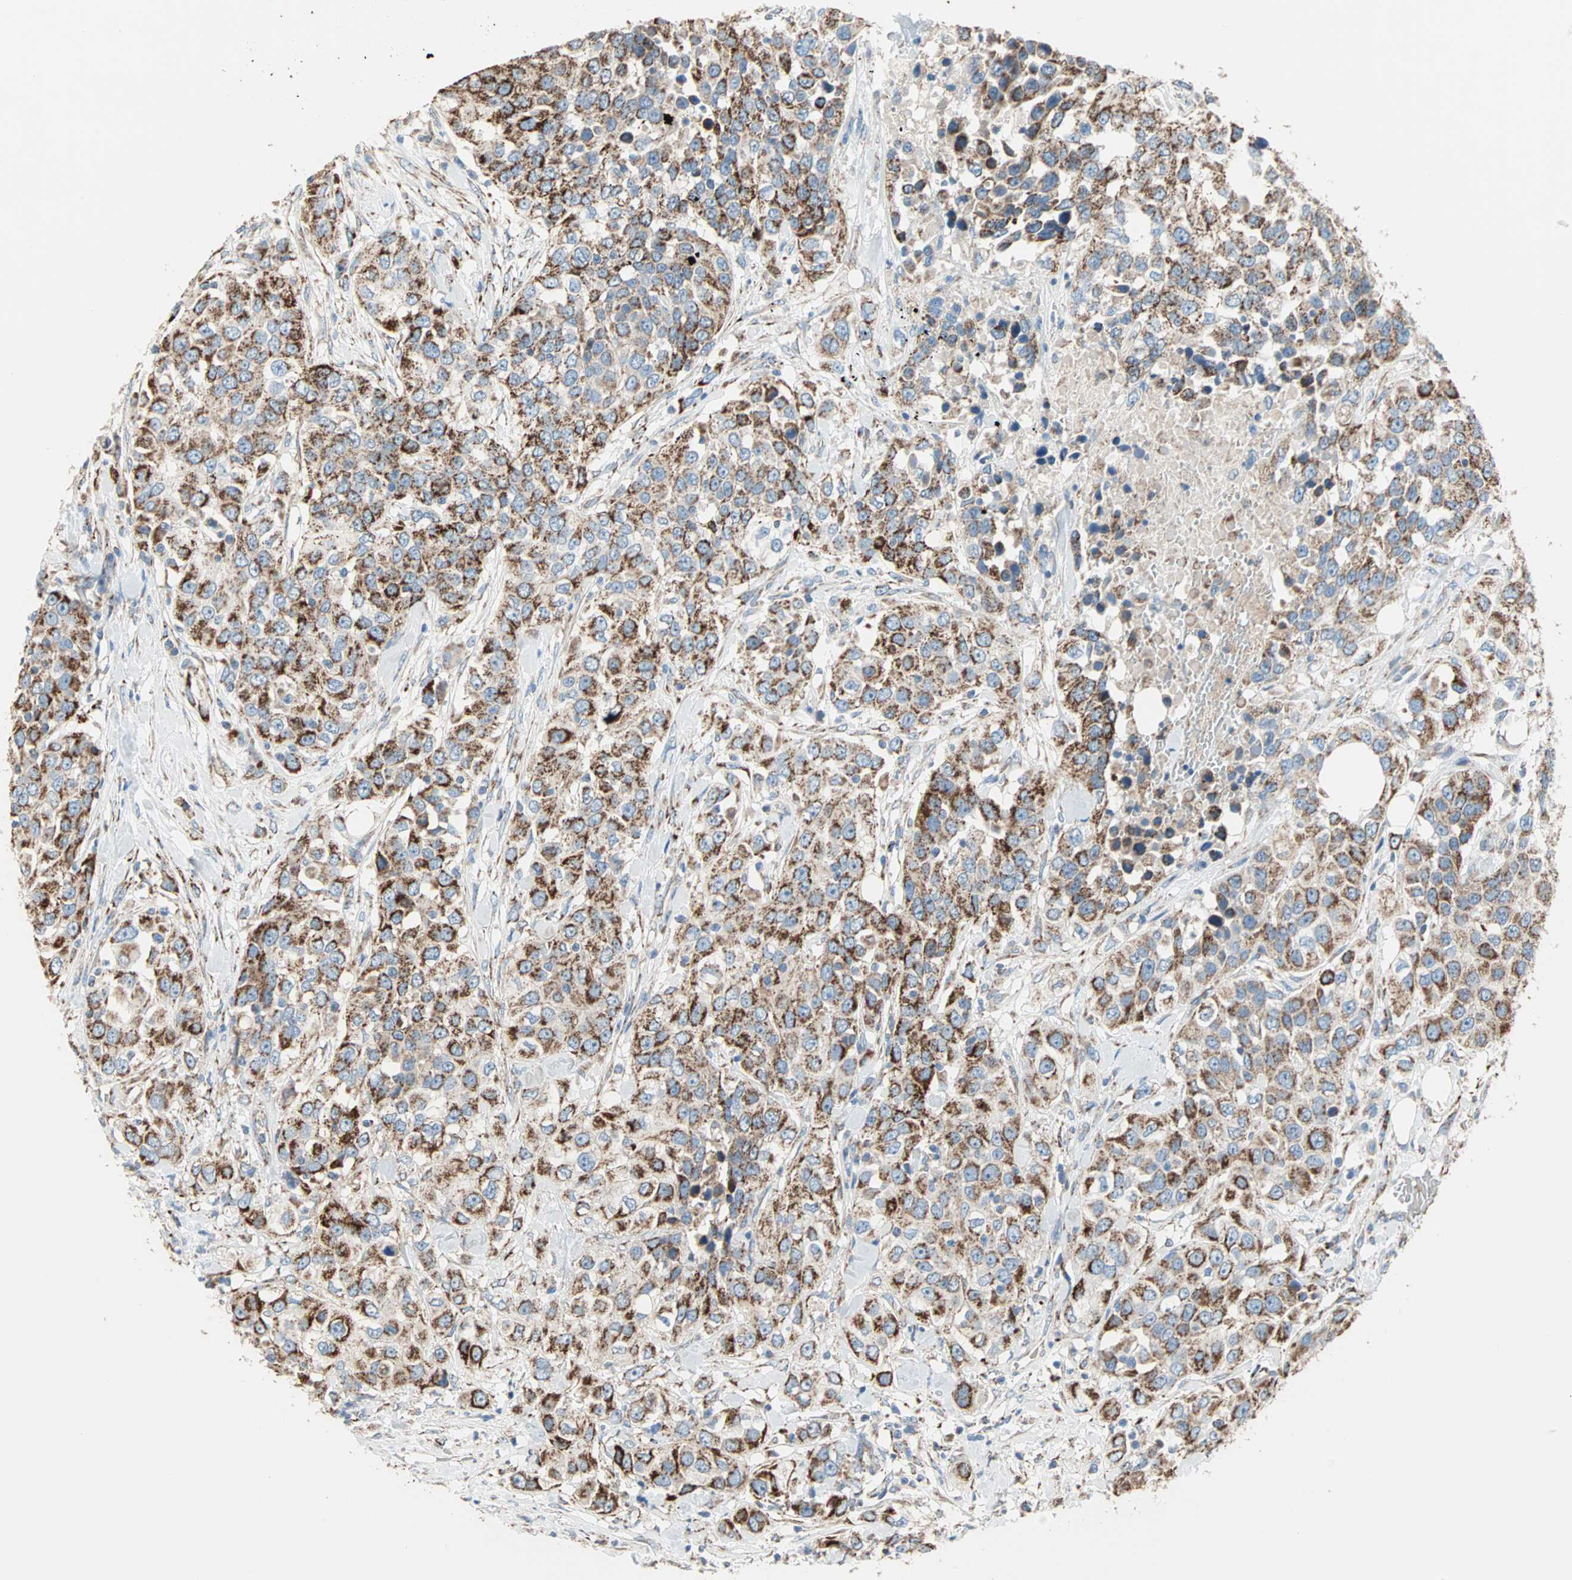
{"staining": {"intensity": "strong", "quantity": ">75%", "location": "cytoplasmic/membranous"}, "tissue": "urothelial cancer", "cell_type": "Tumor cells", "image_type": "cancer", "snomed": [{"axis": "morphology", "description": "Urothelial carcinoma, High grade"}, {"axis": "topography", "description": "Urinary bladder"}], "caption": "This is a histology image of IHC staining of urothelial cancer, which shows strong positivity in the cytoplasmic/membranous of tumor cells.", "gene": "TST", "patient": {"sex": "female", "age": 80}}